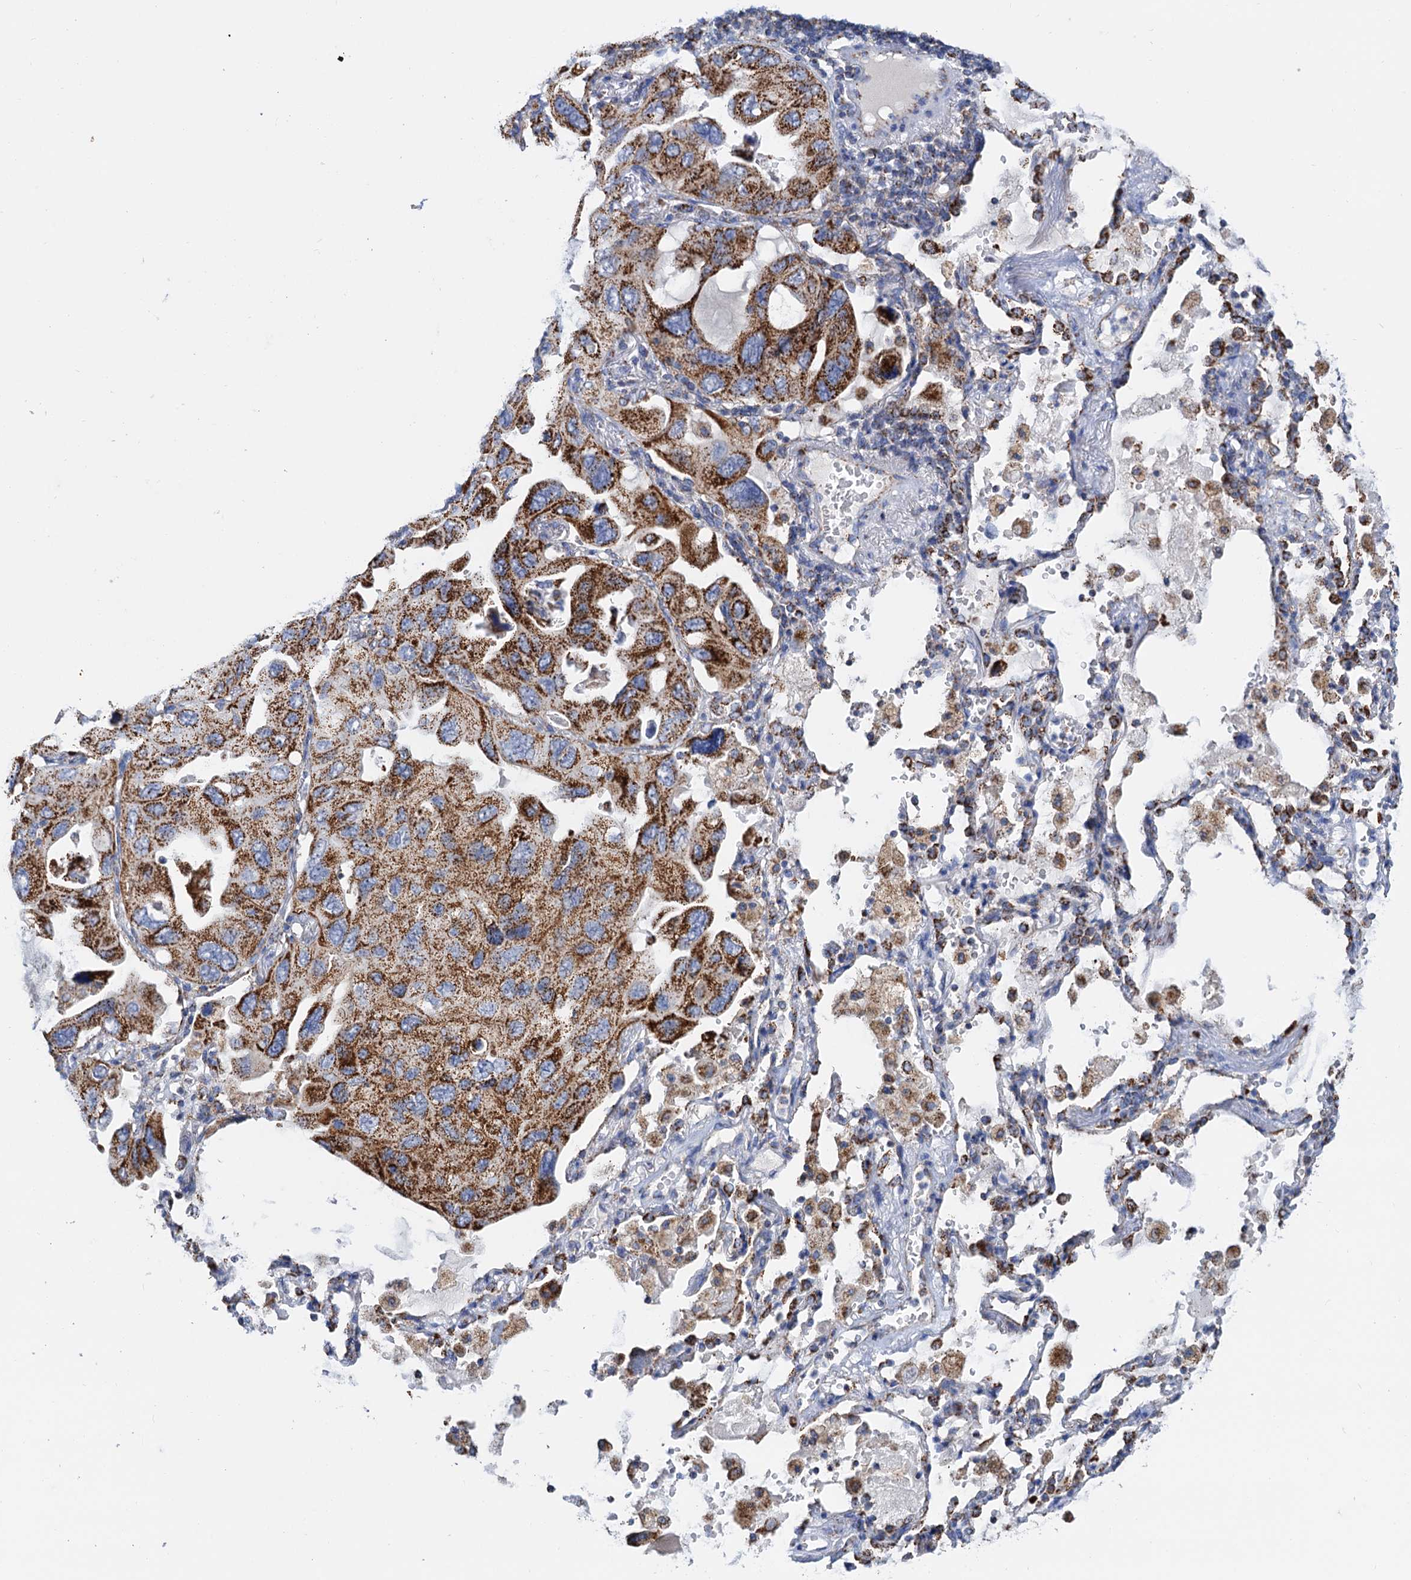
{"staining": {"intensity": "strong", "quantity": ">75%", "location": "cytoplasmic/membranous"}, "tissue": "lung cancer", "cell_type": "Tumor cells", "image_type": "cancer", "snomed": [{"axis": "morphology", "description": "Squamous cell carcinoma, NOS"}, {"axis": "topography", "description": "Lung"}], "caption": "The image reveals a brown stain indicating the presence of a protein in the cytoplasmic/membranous of tumor cells in lung cancer (squamous cell carcinoma). (DAB IHC with brightfield microscopy, high magnification).", "gene": "C2CD3", "patient": {"sex": "female", "age": 73}}